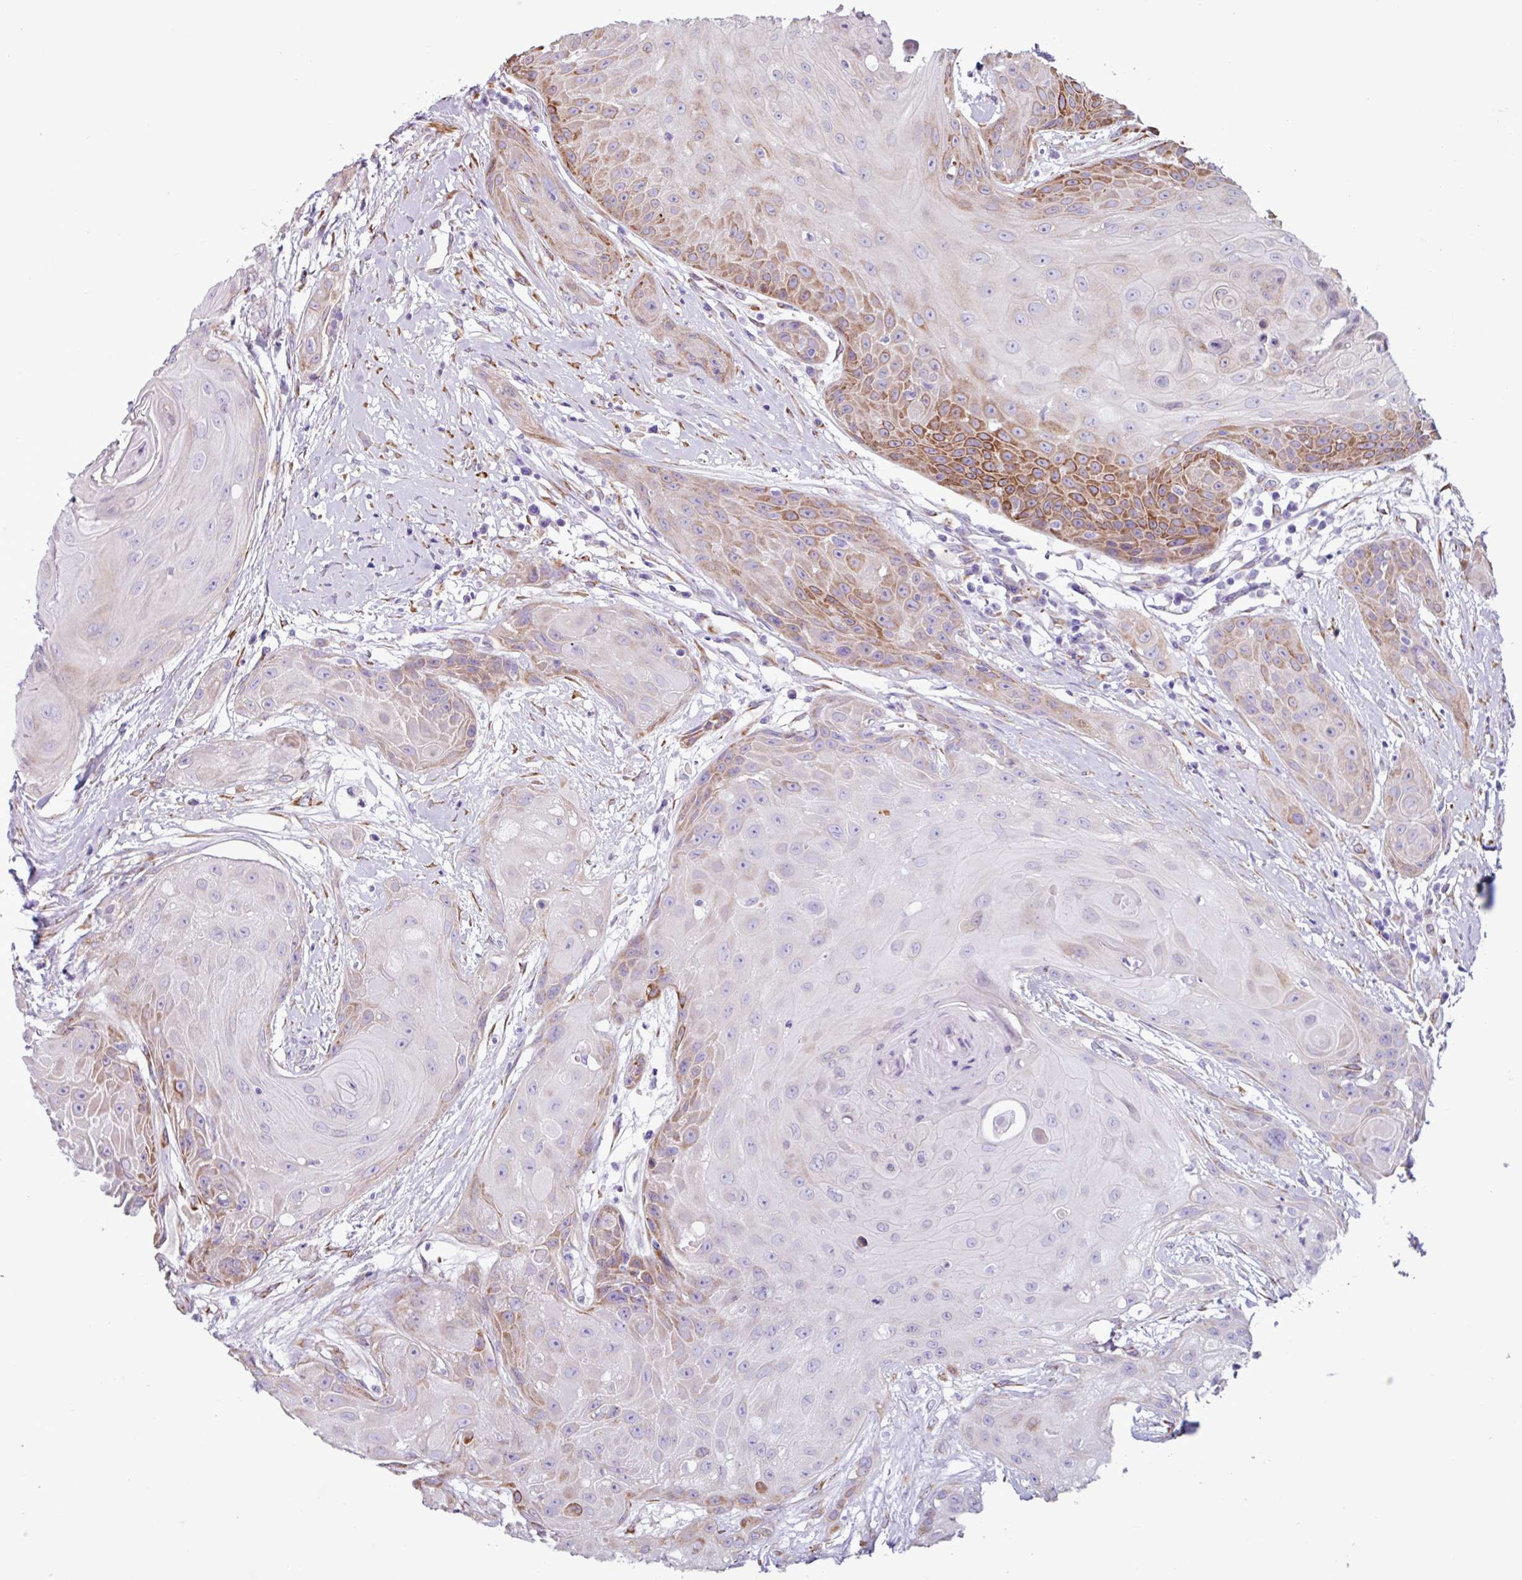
{"staining": {"intensity": "moderate", "quantity": "<25%", "location": "cytoplasmic/membranous"}, "tissue": "head and neck cancer", "cell_type": "Tumor cells", "image_type": "cancer", "snomed": [{"axis": "morphology", "description": "Squamous cell carcinoma, NOS"}, {"axis": "topography", "description": "Head-Neck"}], "caption": "Squamous cell carcinoma (head and neck) stained with a protein marker exhibits moderate staining in tumor cells.", "gene": "PPP1R35", "patient": {"sex": "female", "age": 73}}